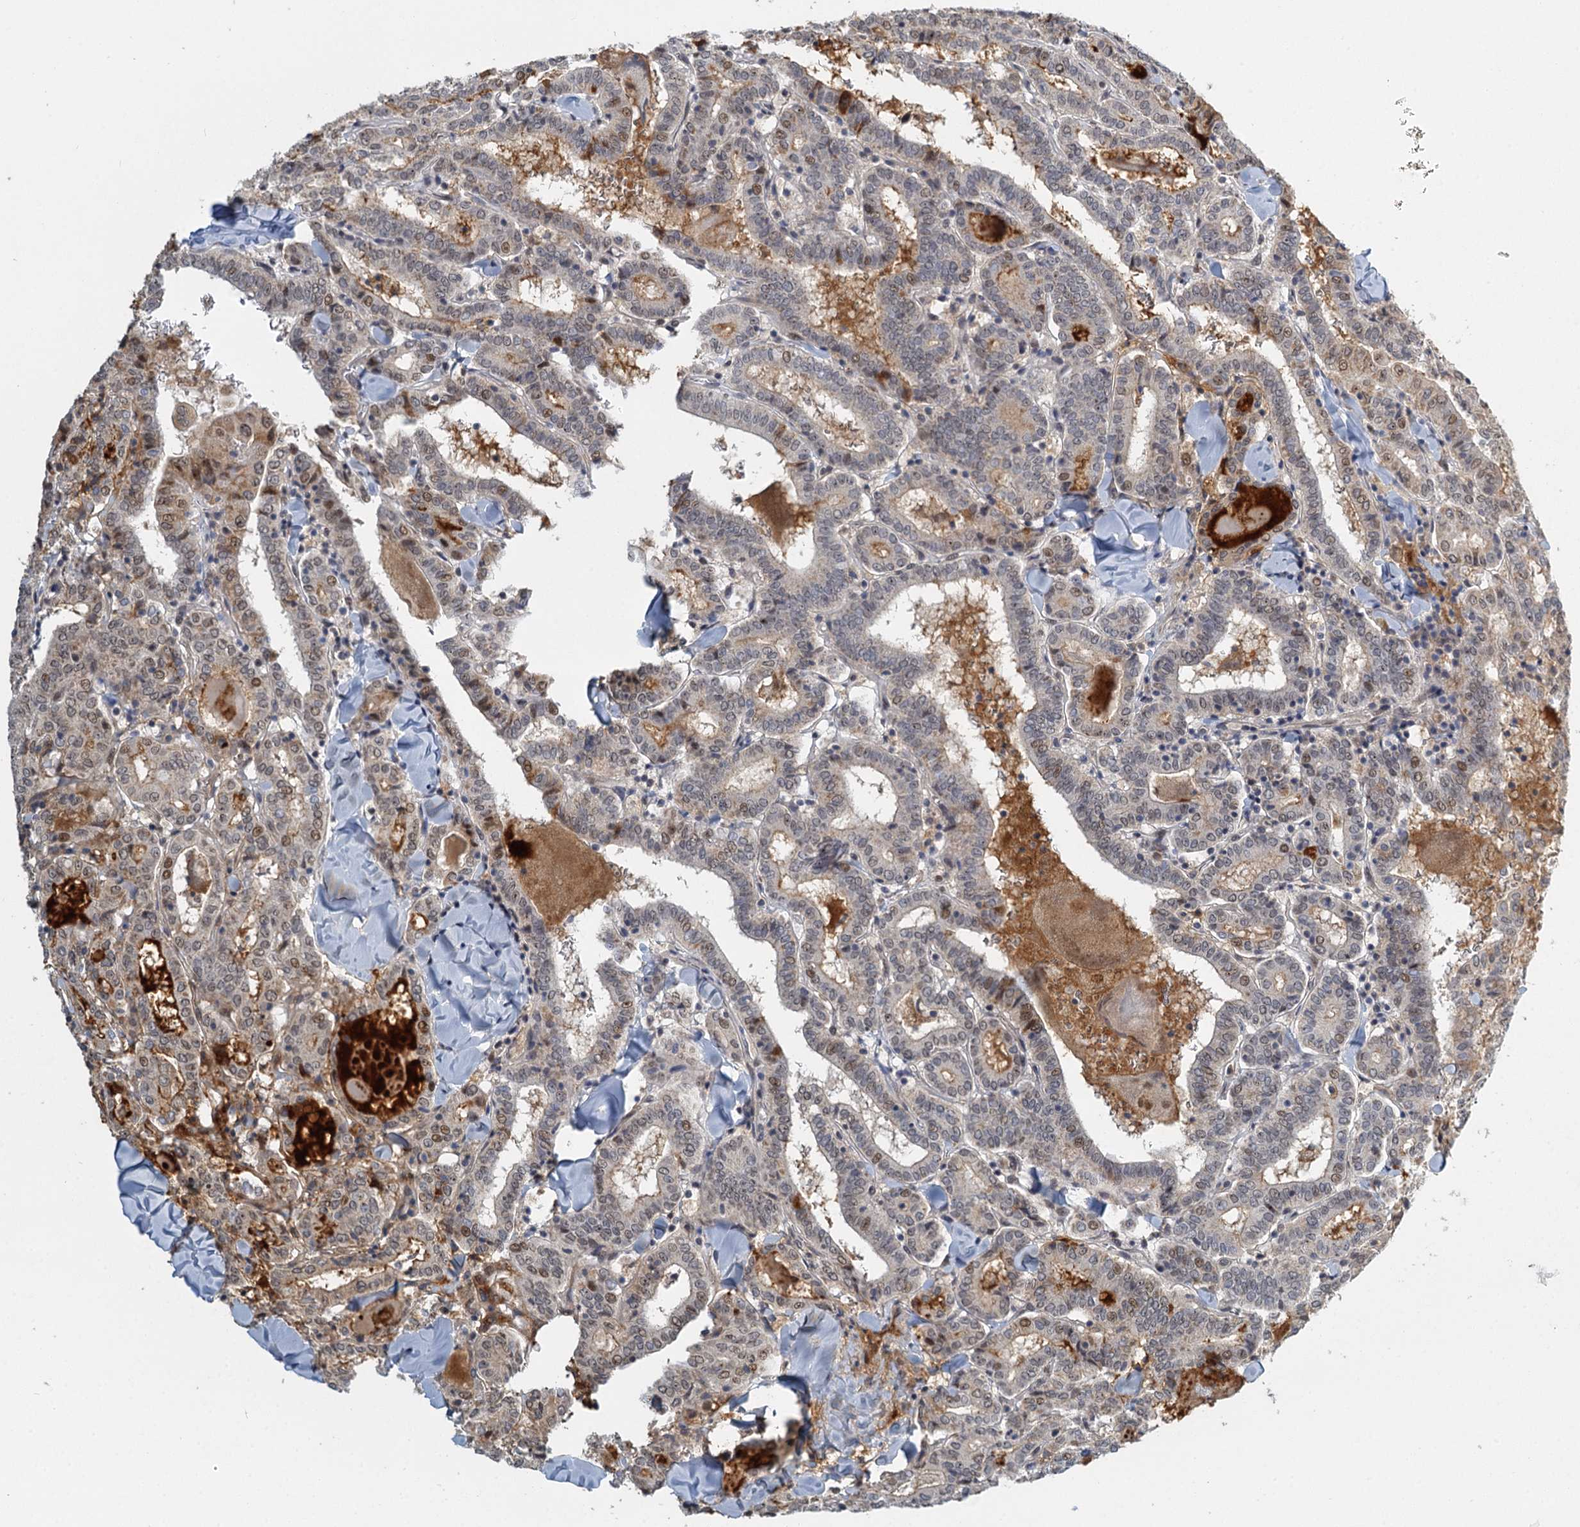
{"staining": {"intensity": "weak", "quantity": "<25%", "location": "nuclear"}, "tissue": "thyroid cancer", "cell_type": "Tumor cells", "image_type": "cancer", "snomed": [{"axis": "morphology", "description": "Papillary adenocarcinoma, NOS"}, {"axis": "topography", "description": "Thyroid gland"}], "caption": "An immunohistochemistry (IHC) micrograph of thyroid cancer is shown. There is no staining in tumor cells of thyroid cancer. (Stains: DAB immunohistochemistry with hematoxylin counter stain, Microscopy: brightfield microscopy at high magnification).", "gene": "TREX1", "patient": {"sex": "female", "age": 72}}